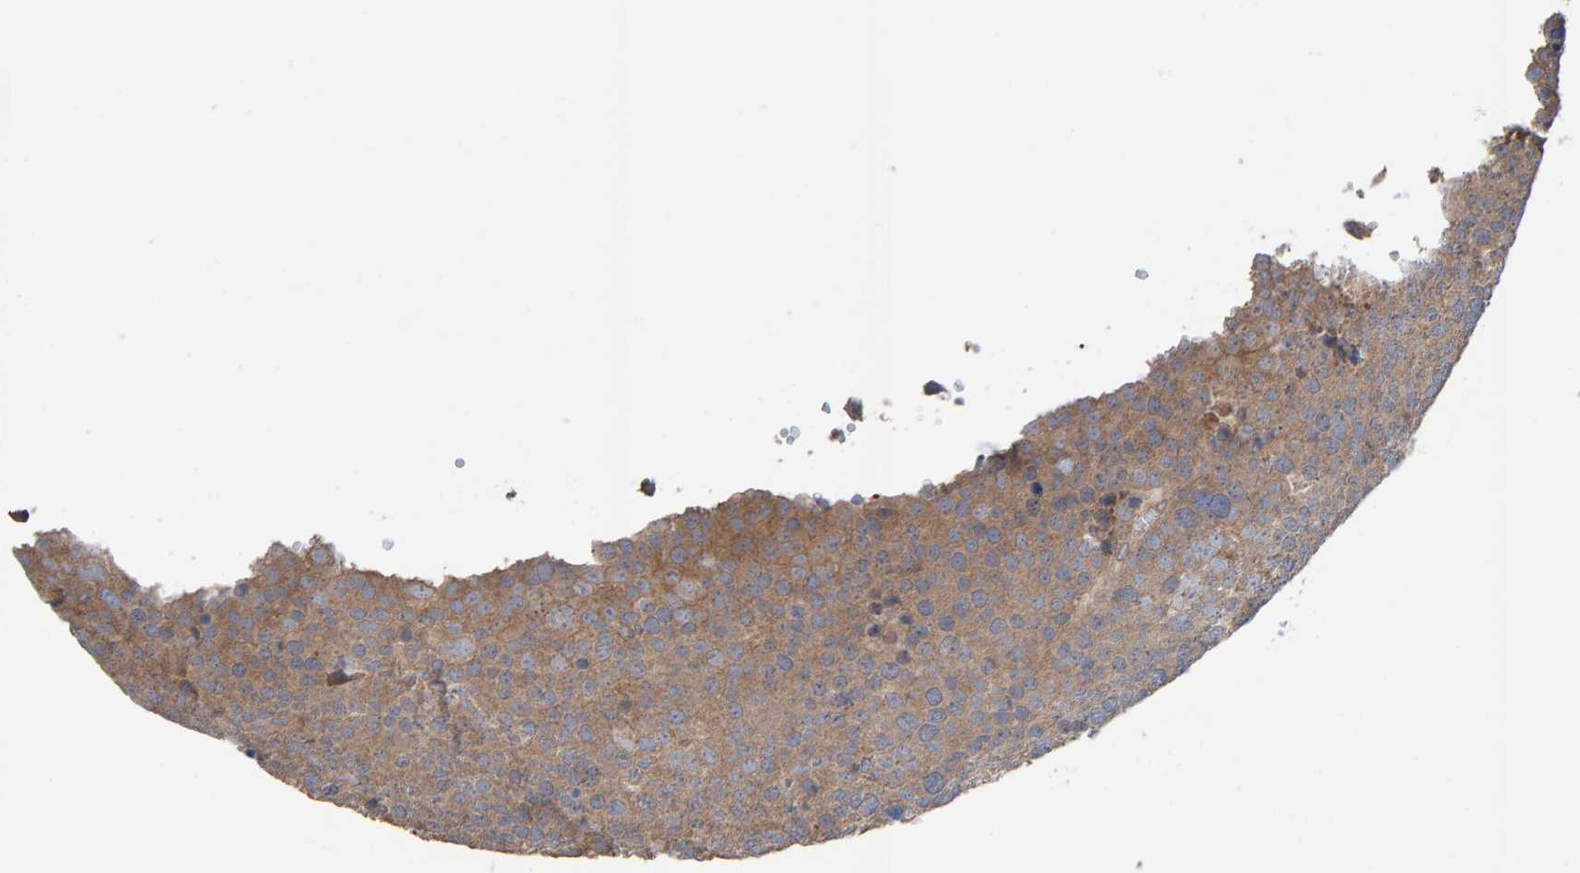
{"staining": {"intensity": "moderate", "quantity": ">75%", "location": "cytoplasmic/membranous"}, "tissue": "testis cancer", "cell_type": "Tumor cells", "image_type": "cancer", "snomed": [{"axis": "morphology", "description": "Seminoma, NOS"}, {"axis": "topography", "description": "Testis"}], "caption": "Protein staining reveals moderate cytoplasmic/membranous positivity in approximately >75% of tumor cells in seminoma (testis). (brown staining indicates protein expression, while blue staining denotes nuclei).", "gene": "LRSAM1", "patient": {"sex": "male", "age": 71}}